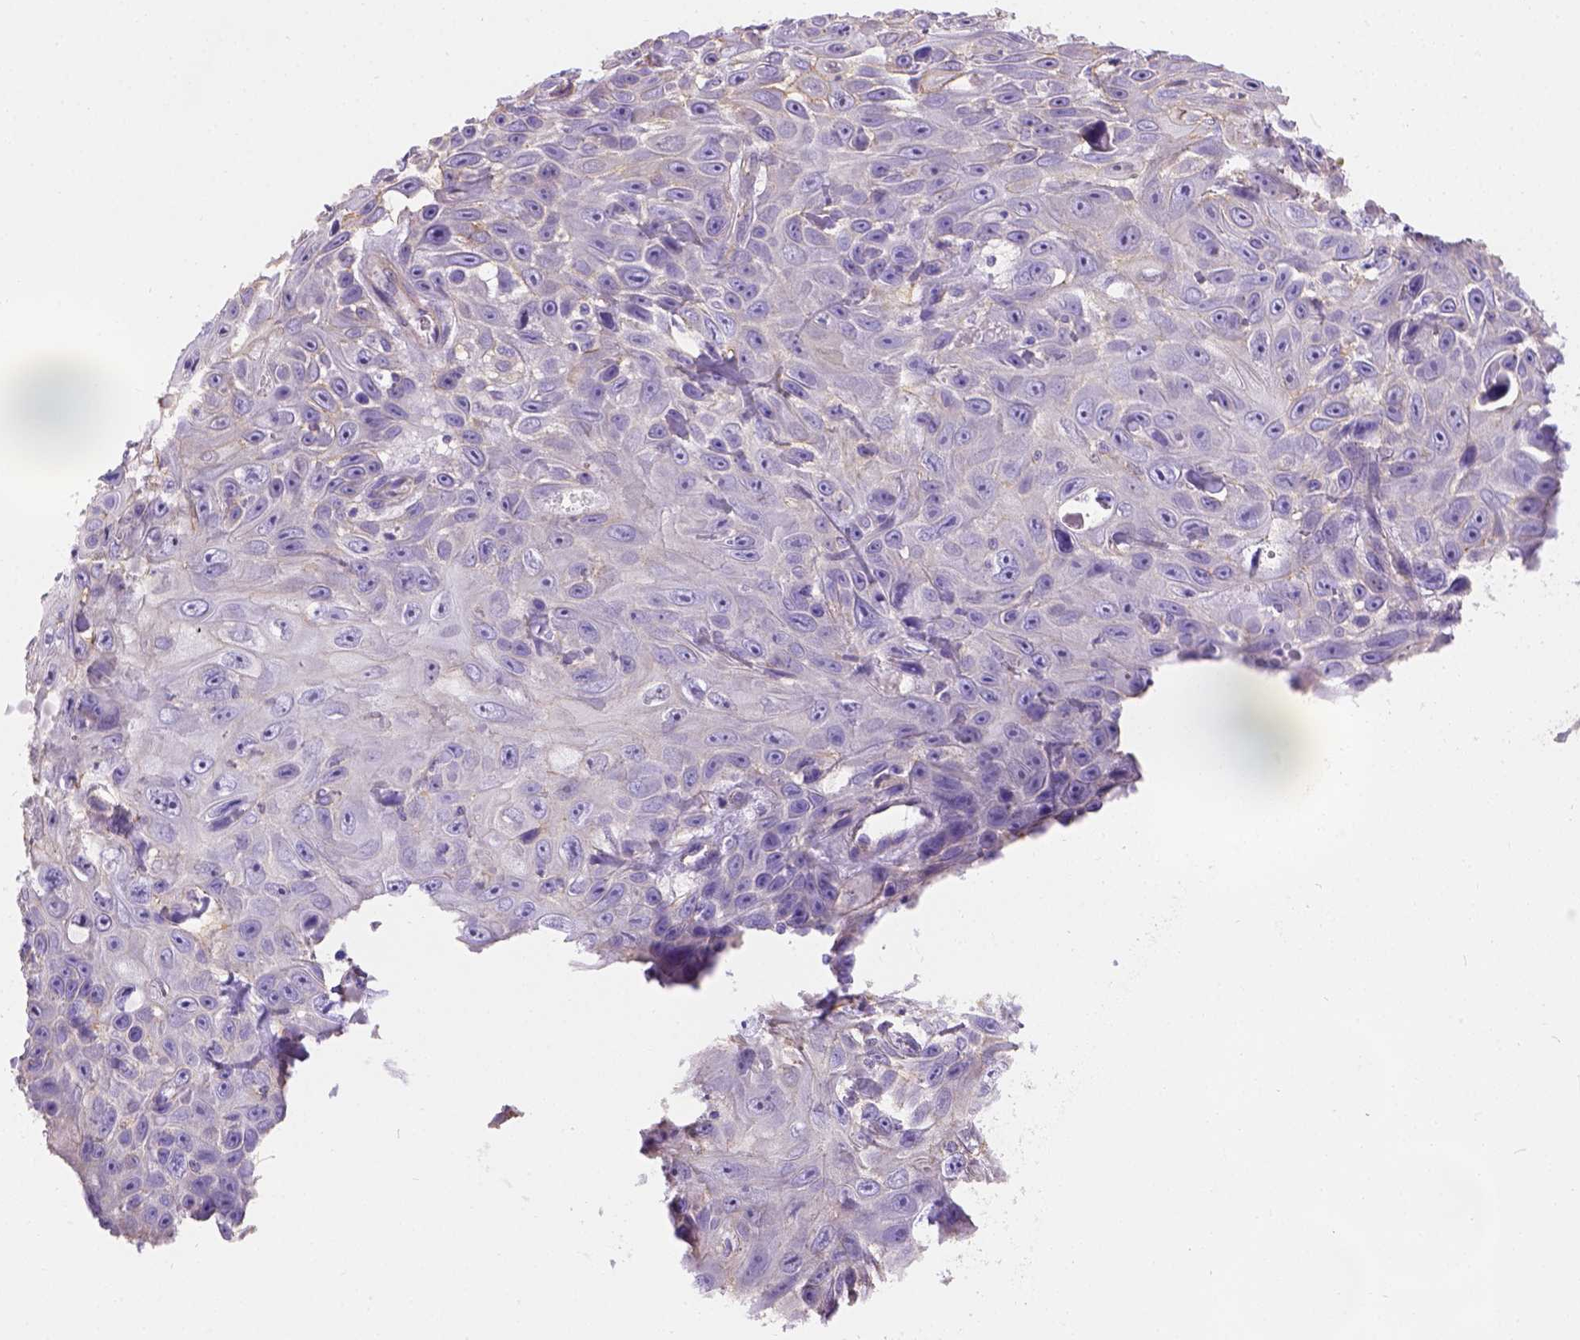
{"staining": {"intensity": "negative", "quantity": "none", "location": "none"}, "tissue": "skin cancer", "cell_type": "Tumor cells", "image_type": "cancer", "snomed": [{"axis": "morphology", "description": "Squamous cell carcinoma, NOS"}, {"axis": "topography", "description": "Skin"}], "caption": "Tumor cells are negative for protein expression in human skin cancer. The staining was performed using DAB (3,3'-diaminobenzidine) to visualize the protein expression in brown, while the nuclei were stained in blue with hematoxylin (Magnification: 20x).", "gene": "PHF7", "patient": {"sex": "male", "age": 82}}